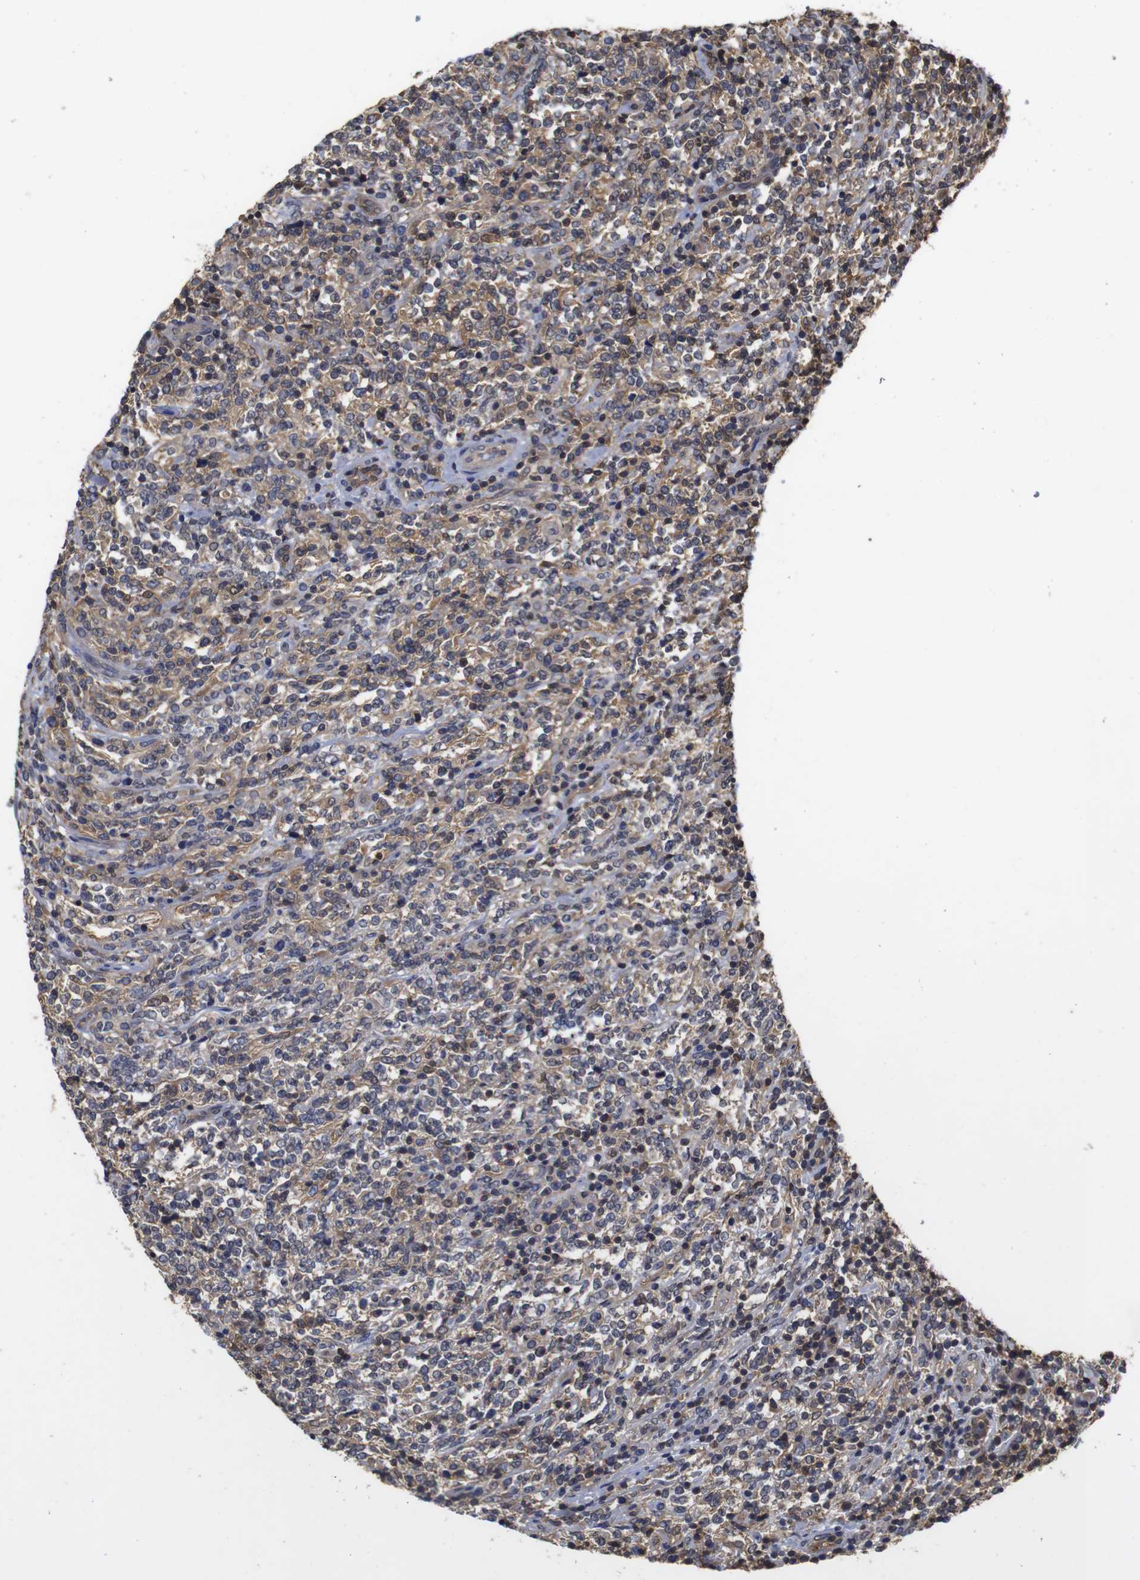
{"staining": {"intensity": "moderate", "quantity": ">75%", "location": "cytoplasmic/membranous,nuclear"}, "tissue": "lymphoma", "cell_type": "Tumor cells", "image_type": "cancer", "snomed": [{"axis": "morphology", "description": "Malignant lymphoma, non-Hodgkin's type, High grade"}, {"axis": "topography", "description": "Soft tissue"}], "caption": "Immunohistochemical staining of human lymphoma demonstrates medium levels of moderate cytoplasmic/membranous and nuclear protein positivity in about >75% of tumor cells.", "gene": "SUMO3", "patient": {"sex": "male", "age": 18}}